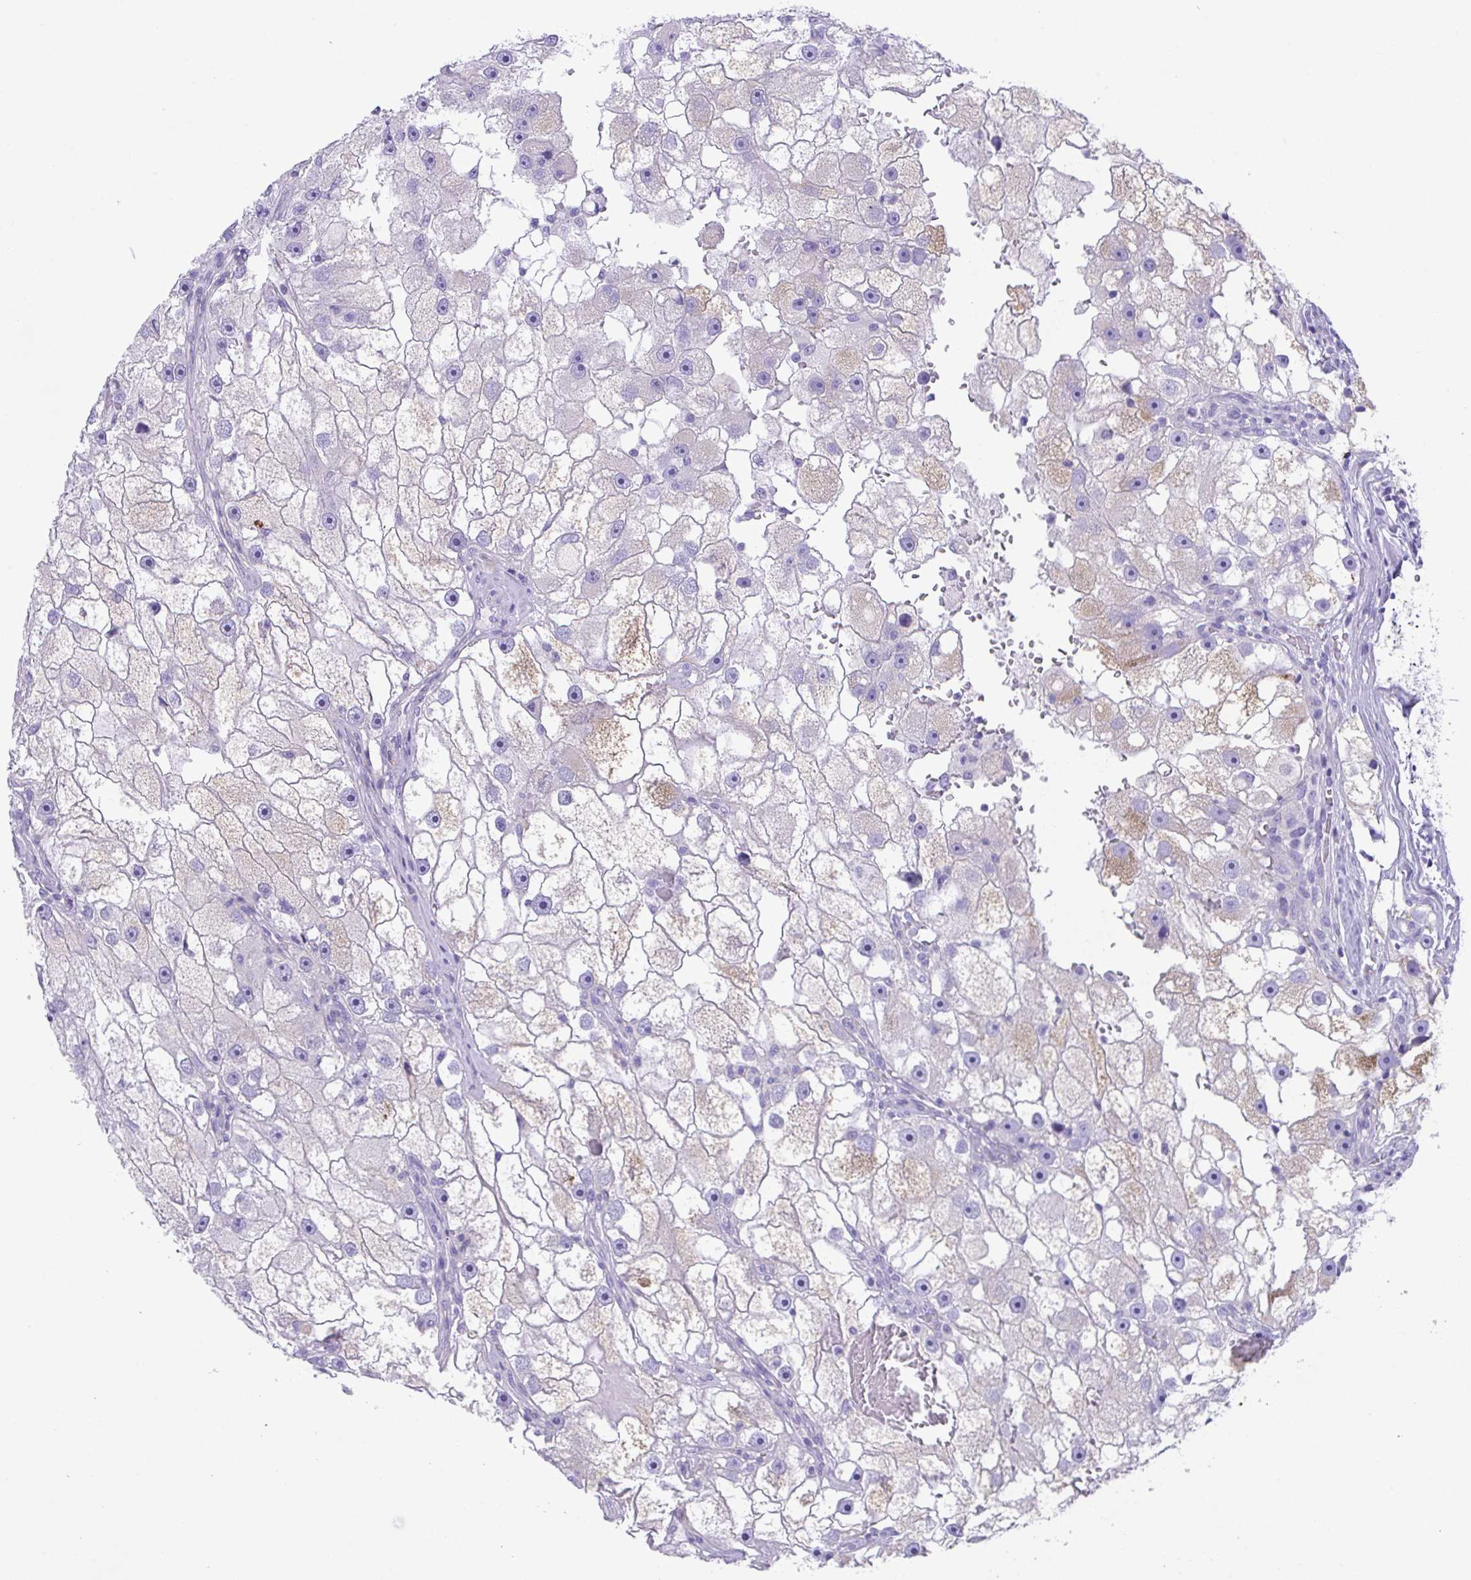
{"staining": {"intensity": "negative", "quantity": "none", "location": "none"}, "tissue": "renal cancer", "cell_type": "Tumor cells", "image_type": "cancer", "snomed": [{"axis": "morphology", "description": "Adenocarcinoma, NOS"}, {"axis": "topography", "description": "Kidney"}], "caption": "This is an immunohistochemistry (IHC) image of renal adenocarcinoma. There is no positivity in tumor cells.", "gene": "TMEM106B", "patient": {"sex": "male", "age": 63}}